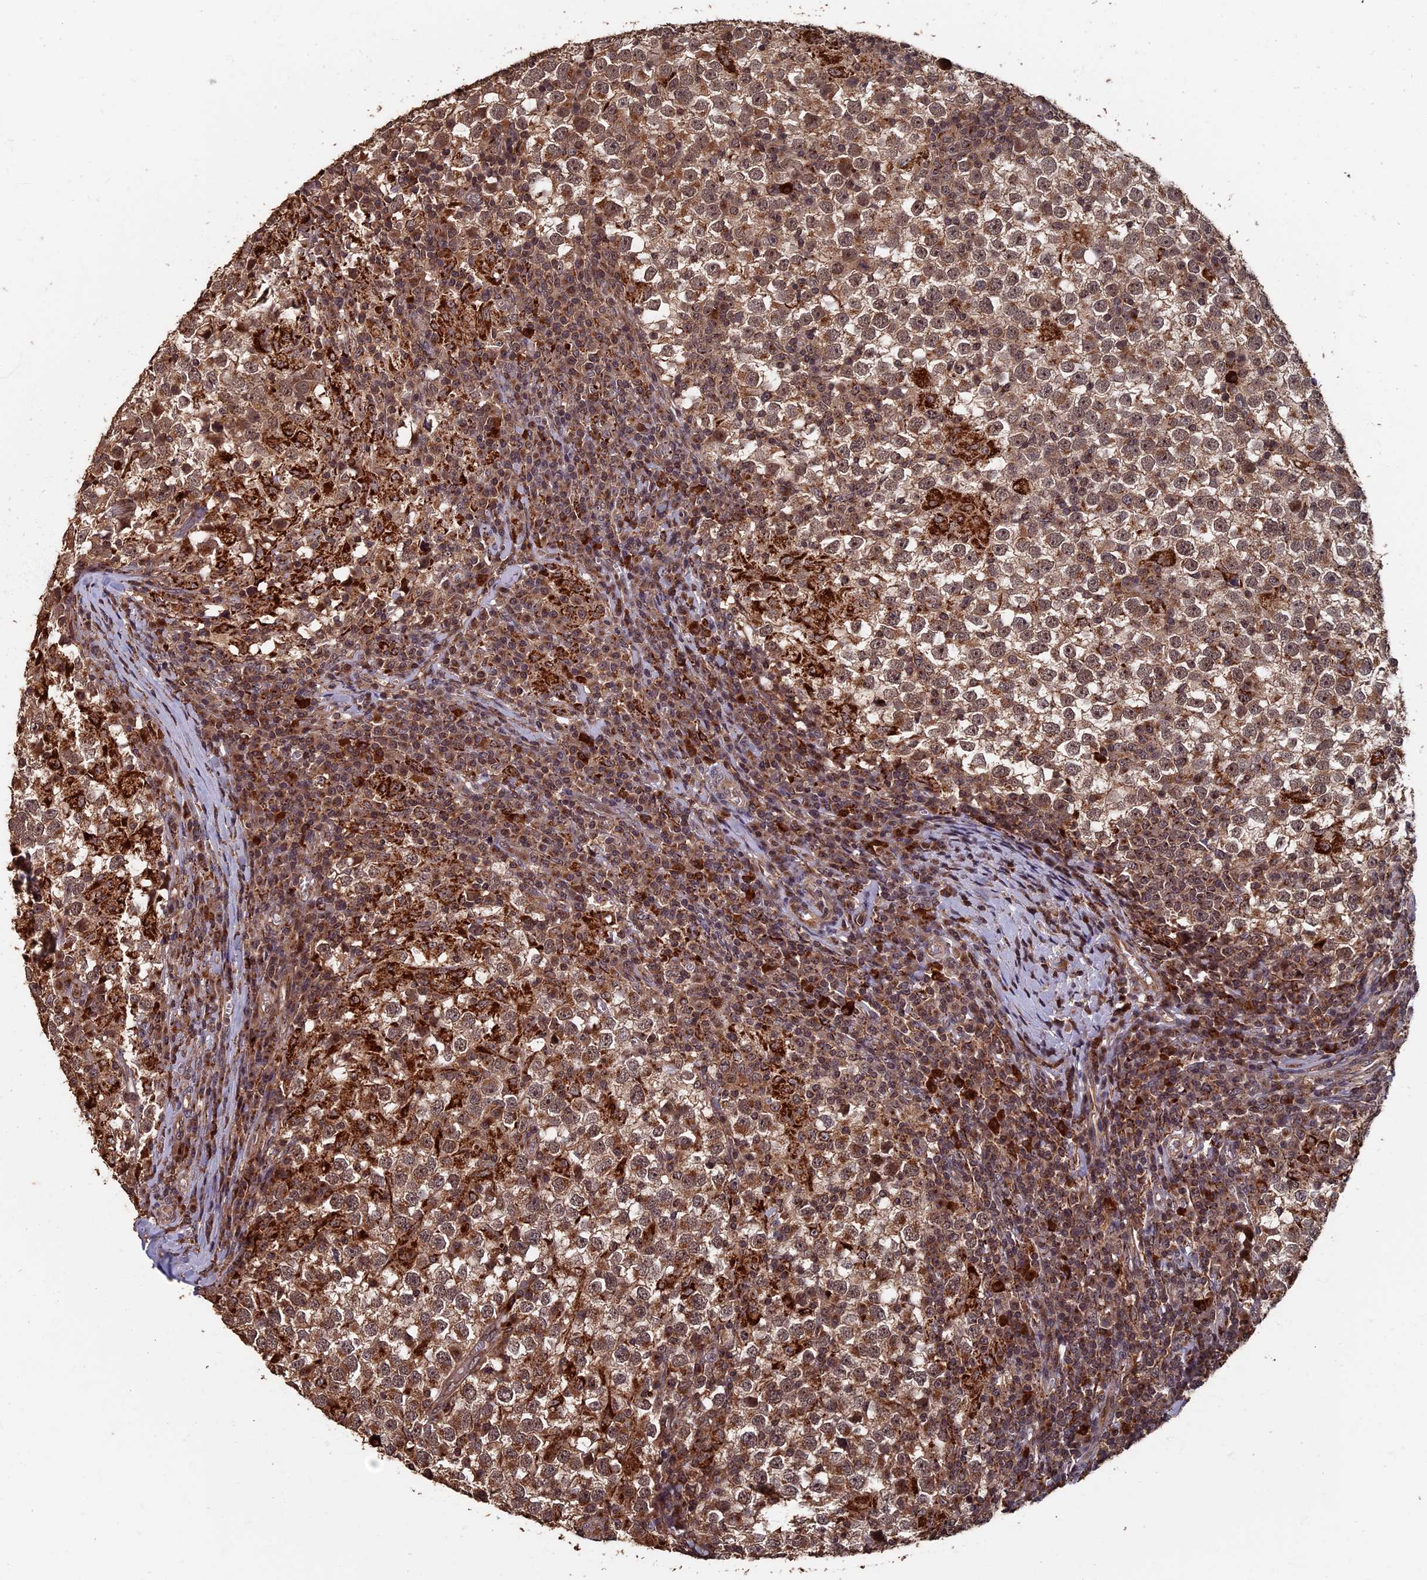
{"staining": {"intensity": "moderate", "quantity": ">75%", "location": "cytoplasmic/membranous,nuclear"}, "tissue": "testis cancer", "cell_type": "Tumor cells", "image_type": "cancer", "snomed": [{"axis": "morphology", "description": "Seminoma, NOS"}, {"axis": "topography", "description": "Testis"}], "caption": "Protein expression analysis of human testis cancer (seminoma) reveals moderate cytoplasmic/membranous and nuclear expression in approximately >75% of tumor cells. Using DAB (3,3'-diaminobenzidine) (brown) and hematoxylin (blue) stains, captured at high magnification using brightfield microscopy.", "gene": "RASGRF1", "patient": {"sex": "male", "age": 65}}